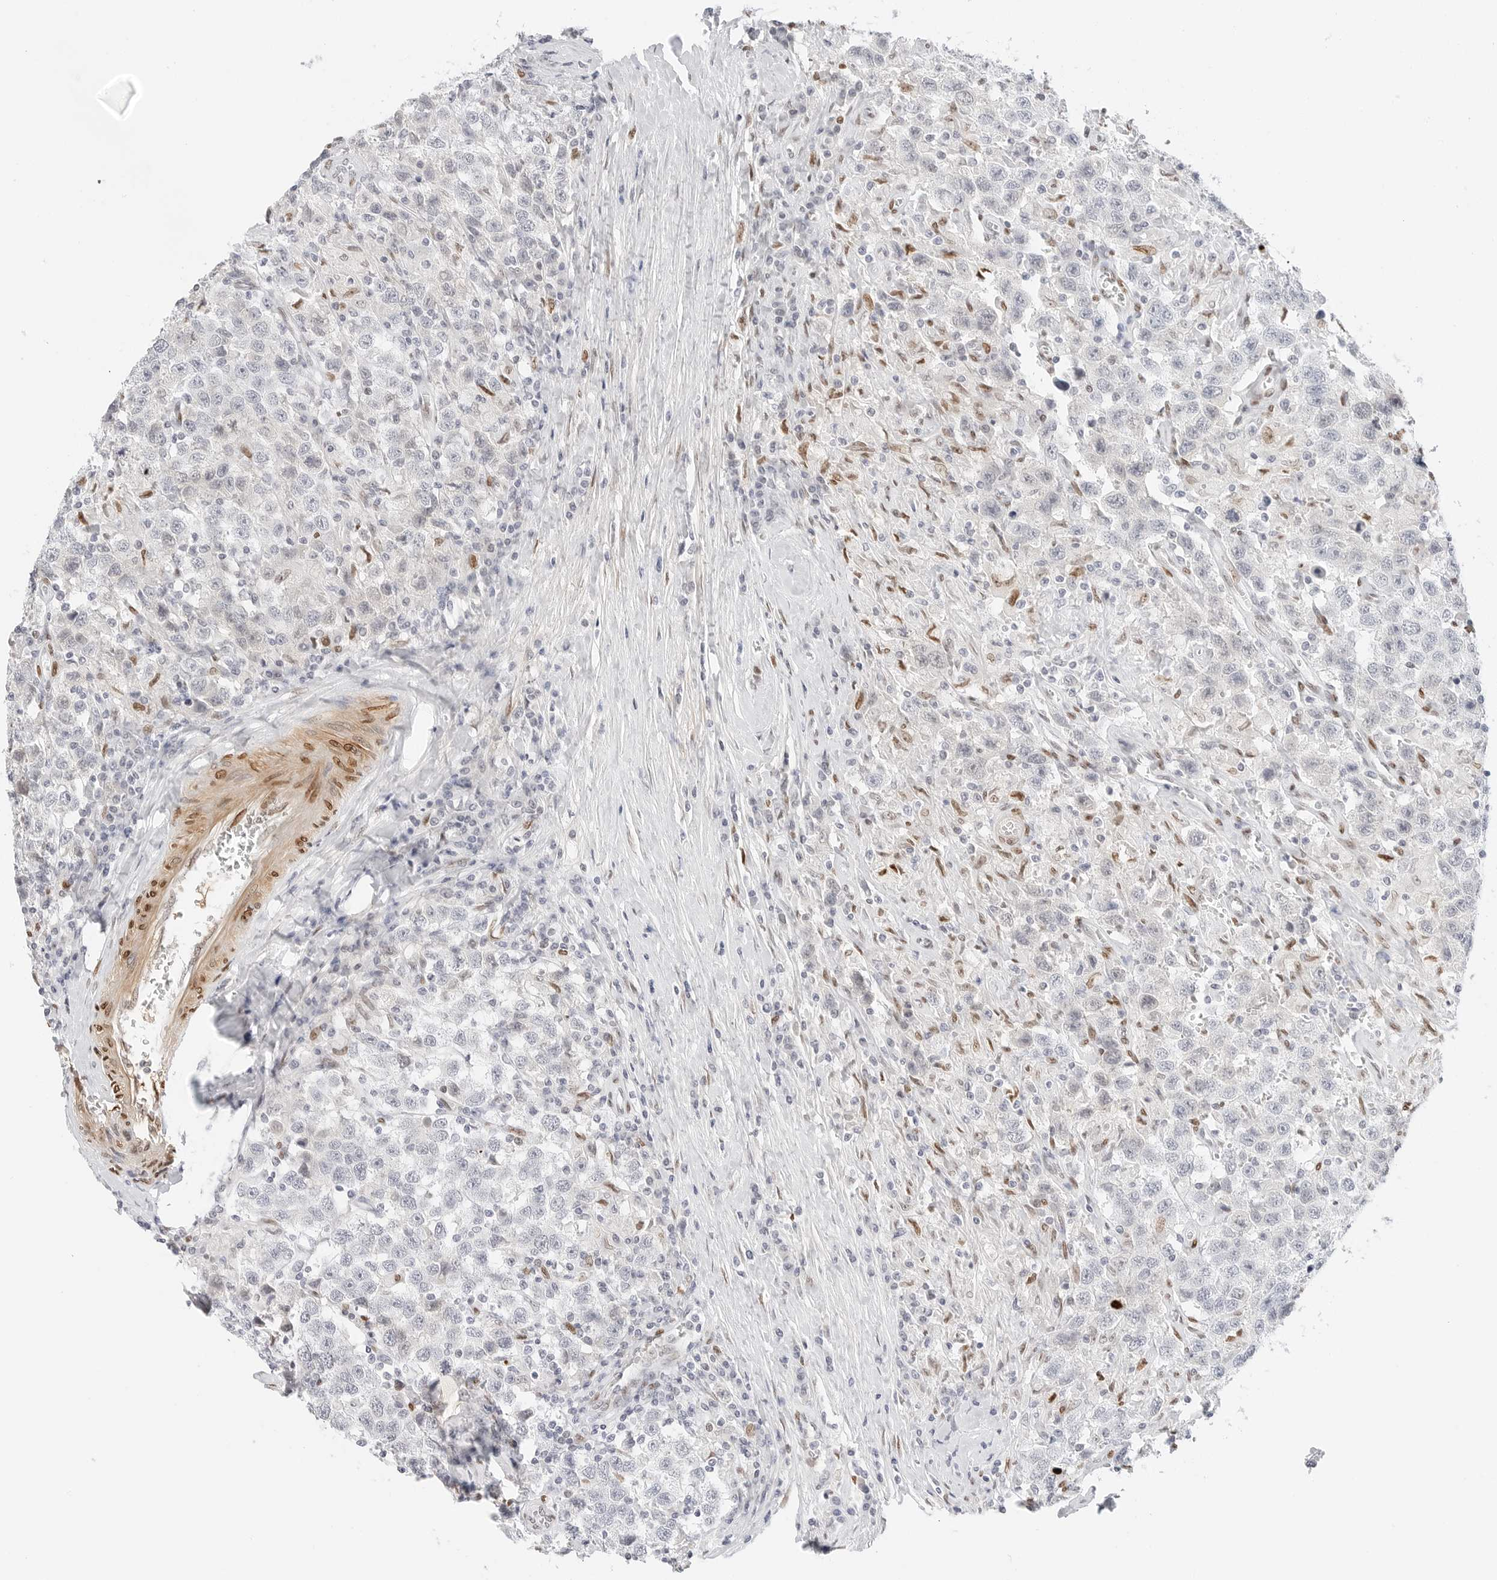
{"staining": {"intensity": "negative", "quantity": "none", "location": "none"}, "tissue": "testis cancer", "cell_type": "Tumor cells", "image_type": "cancer", "snomed": [{"axis": "morphology", "description": "Seminoma, NOS"}, {"axis": "topography", "description": "Testis"}], "caption": "Image shows no protein staining in tumor cells of testis seminoma tissue. Nuclei are stained in blue.", "gene": "SPIDR", "patient": {"sex": "male", "age": 41}}